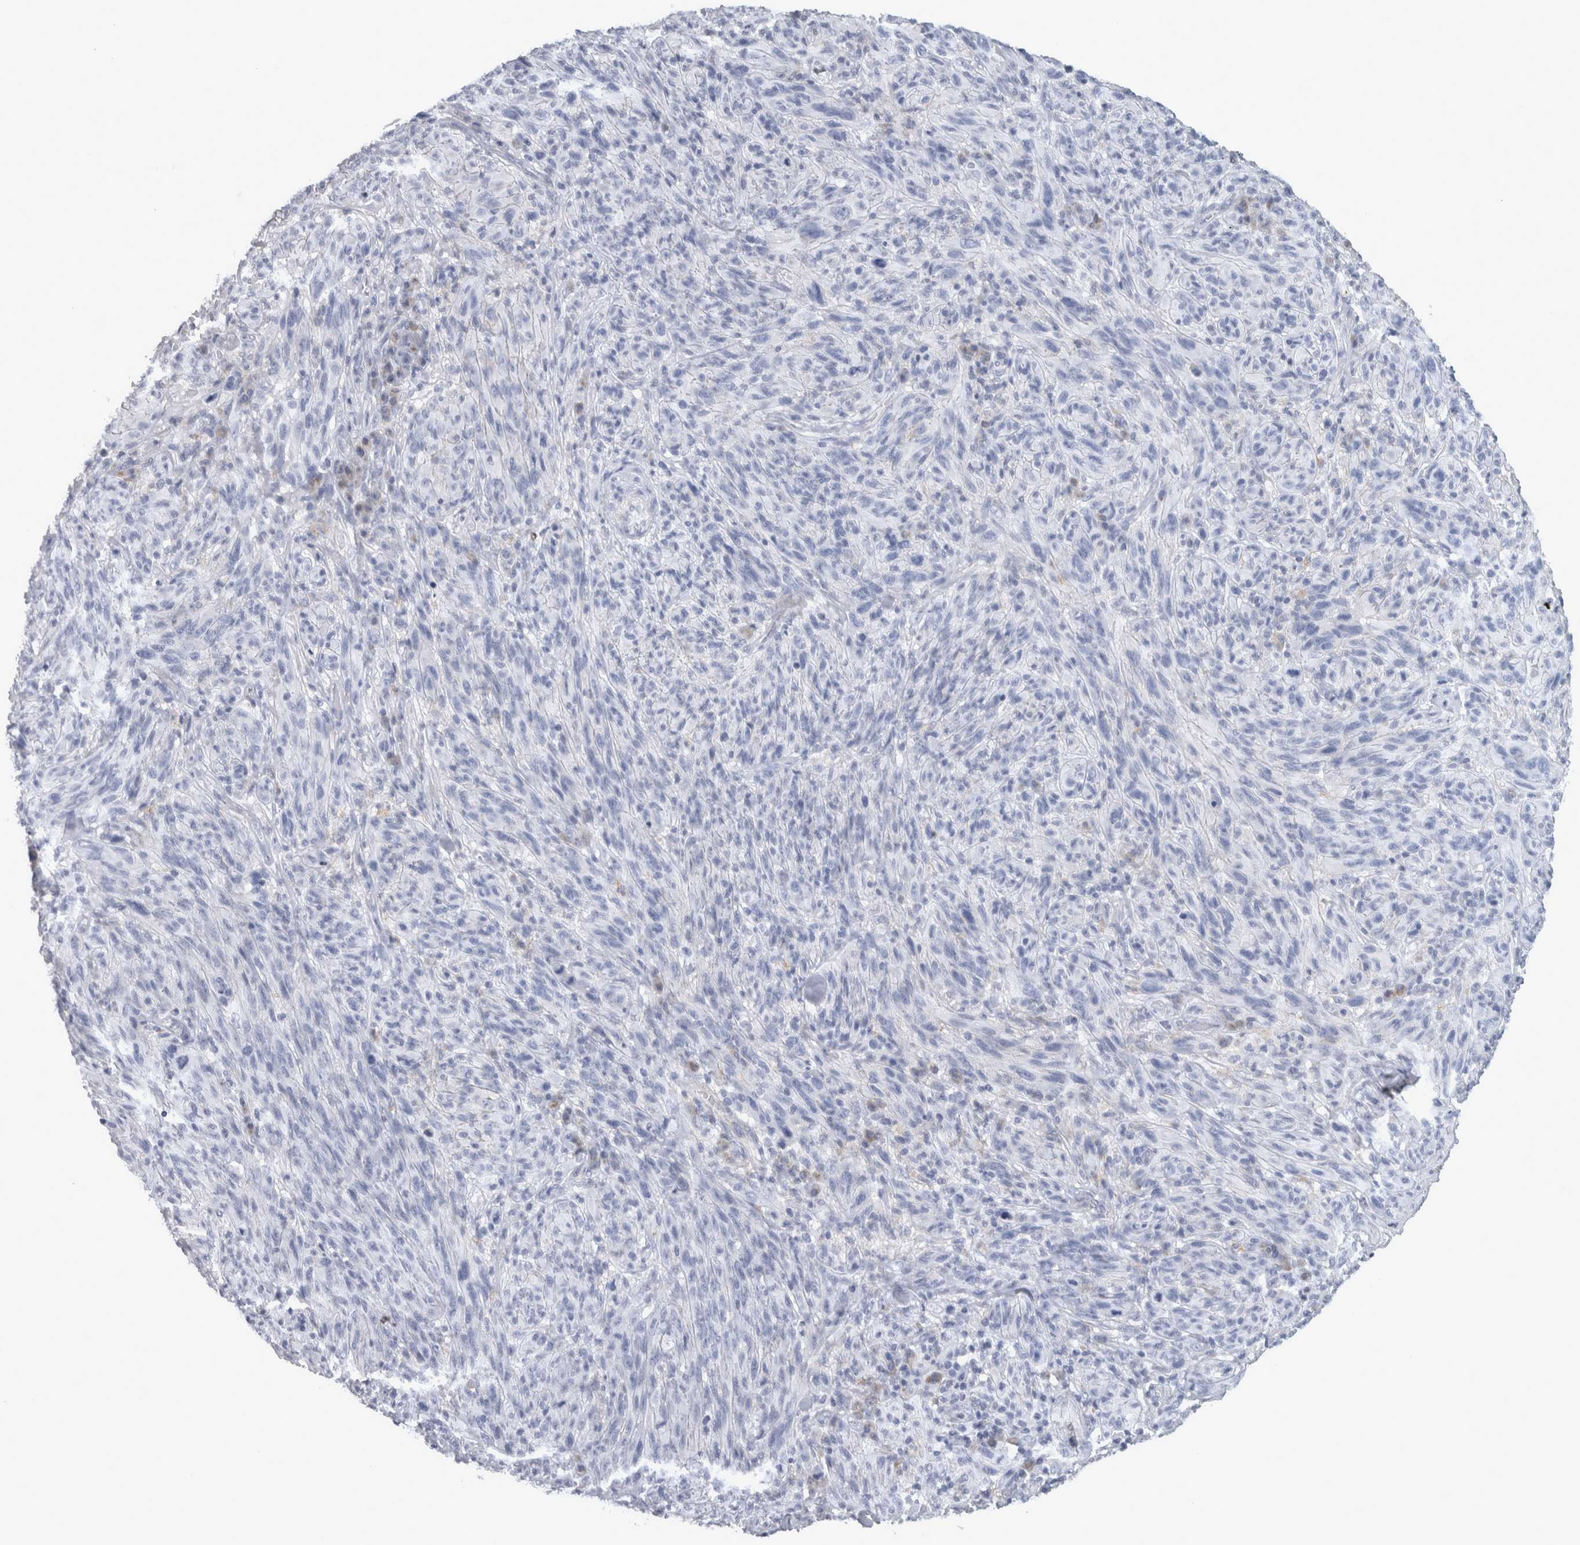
{"staining": {"intensity": "negative", "quantity": "none", "location": "none"}, "tissue": "melanoma", "cell_type": "Tumor cells", "image_type": "cancer", "snomed": [{"axis": "morphology", "description": "Malignant melanoma, NOS"}, {"axis": "topography", "description": "Skin of head"}], "caption": "Immunohistochemistry photomicrograph of neoplastic tissue: human malignant melanoma stained with DAB displays no significant protein staining in tumor cells.", "gene": "TCAP", "patient": {"sex": "male", "age": 96}}